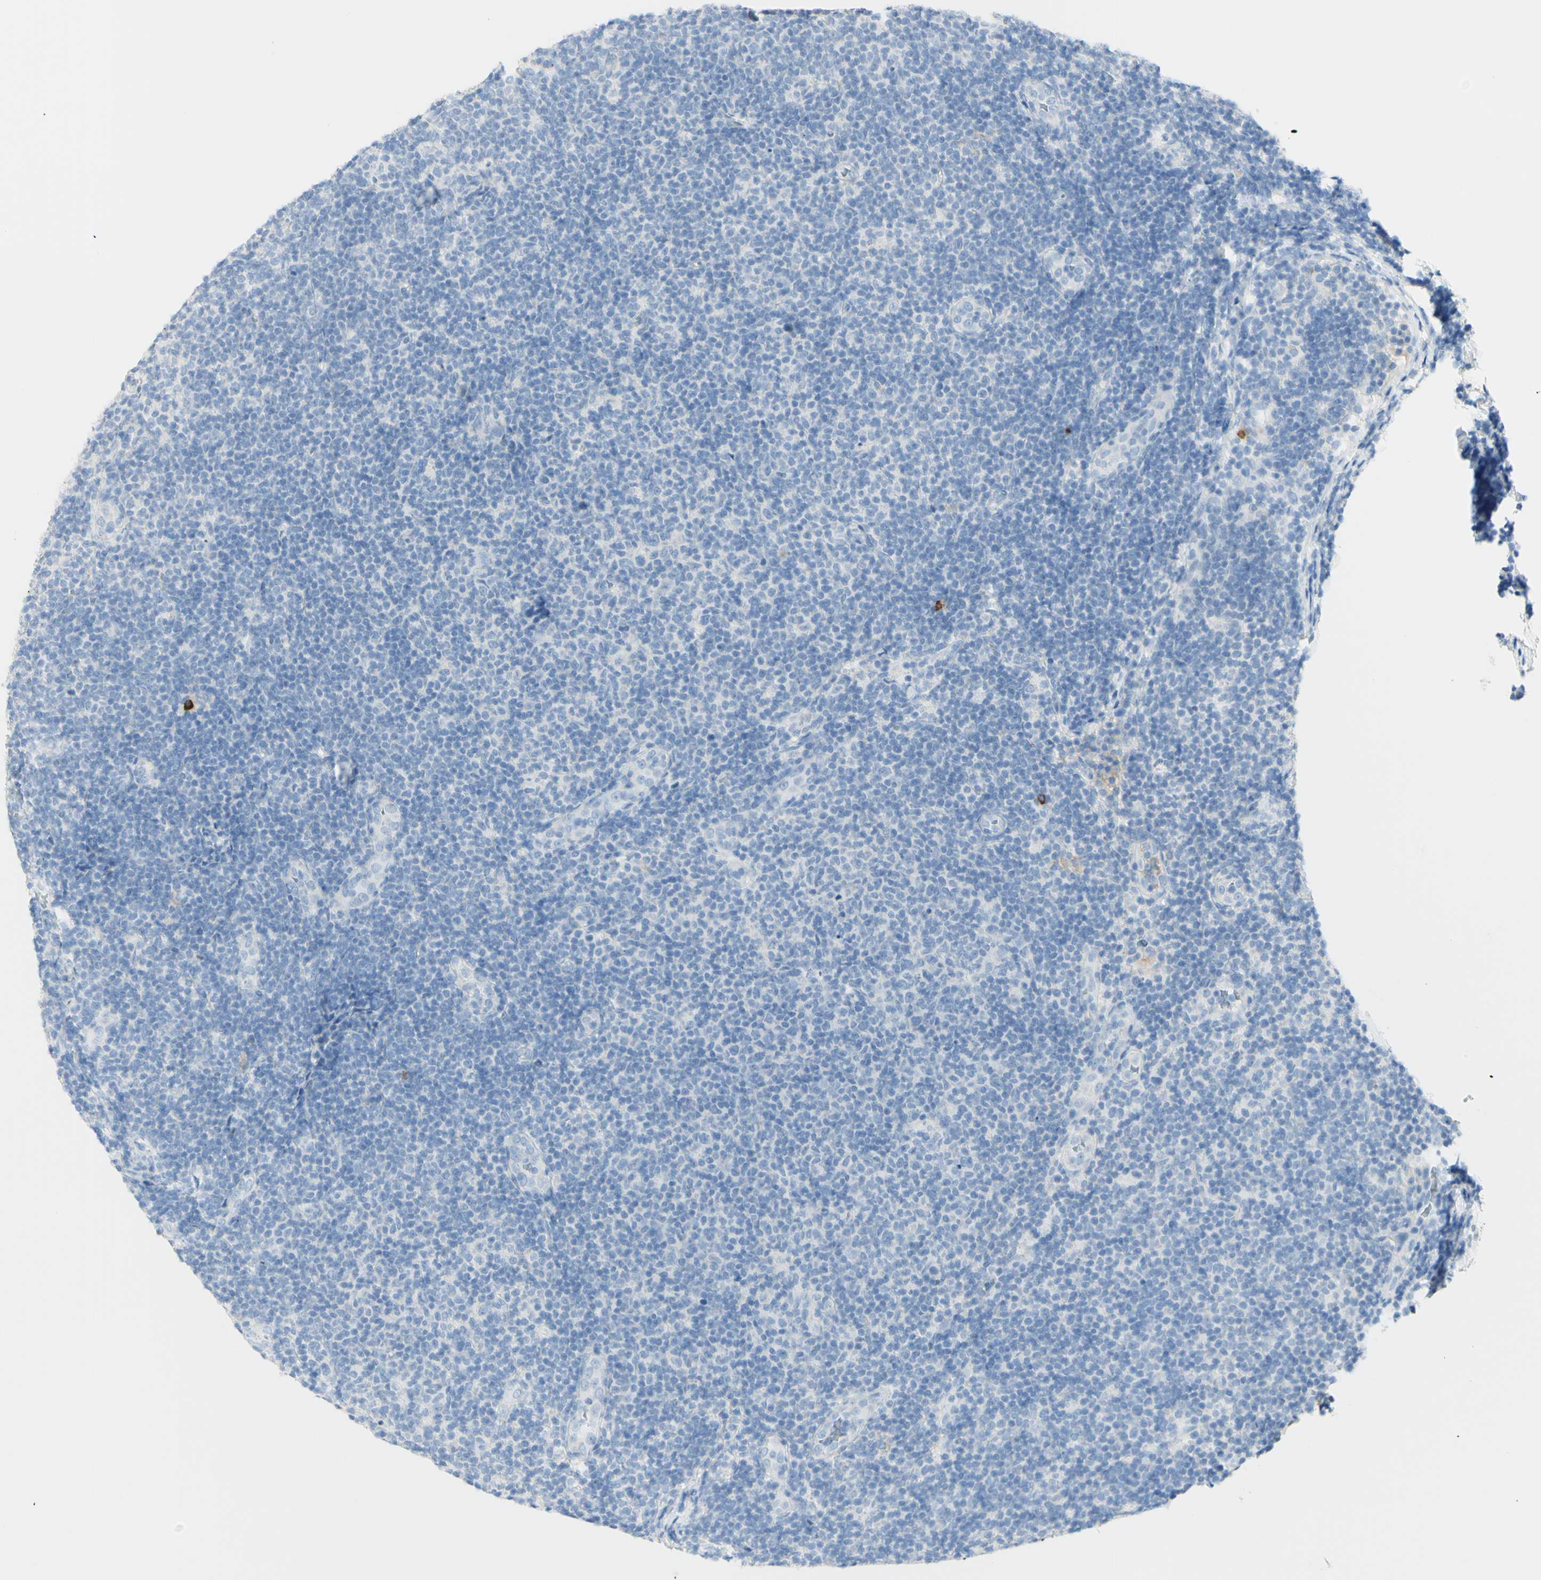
{"staining": {"intensity": "negative", "quantity": "none", "location": "none"}, "tissue": "lymphoma", "cell_type": "Tumor cells", "image_type": "cancer", "snomed": [{"axis": "morphology", "description": "Malignant lymphoma, non-Hodgkin's type, Low grade"}, {"axis": "topography", "description": "Lymph node"}], "caption": "Low-grade malignant lymphoma, non-Hodgkin's type stained for a protein using IHC shows no positivity tumor cells.", "gene": "LETM1", "patient": {"sex": "male", "age": 83}}